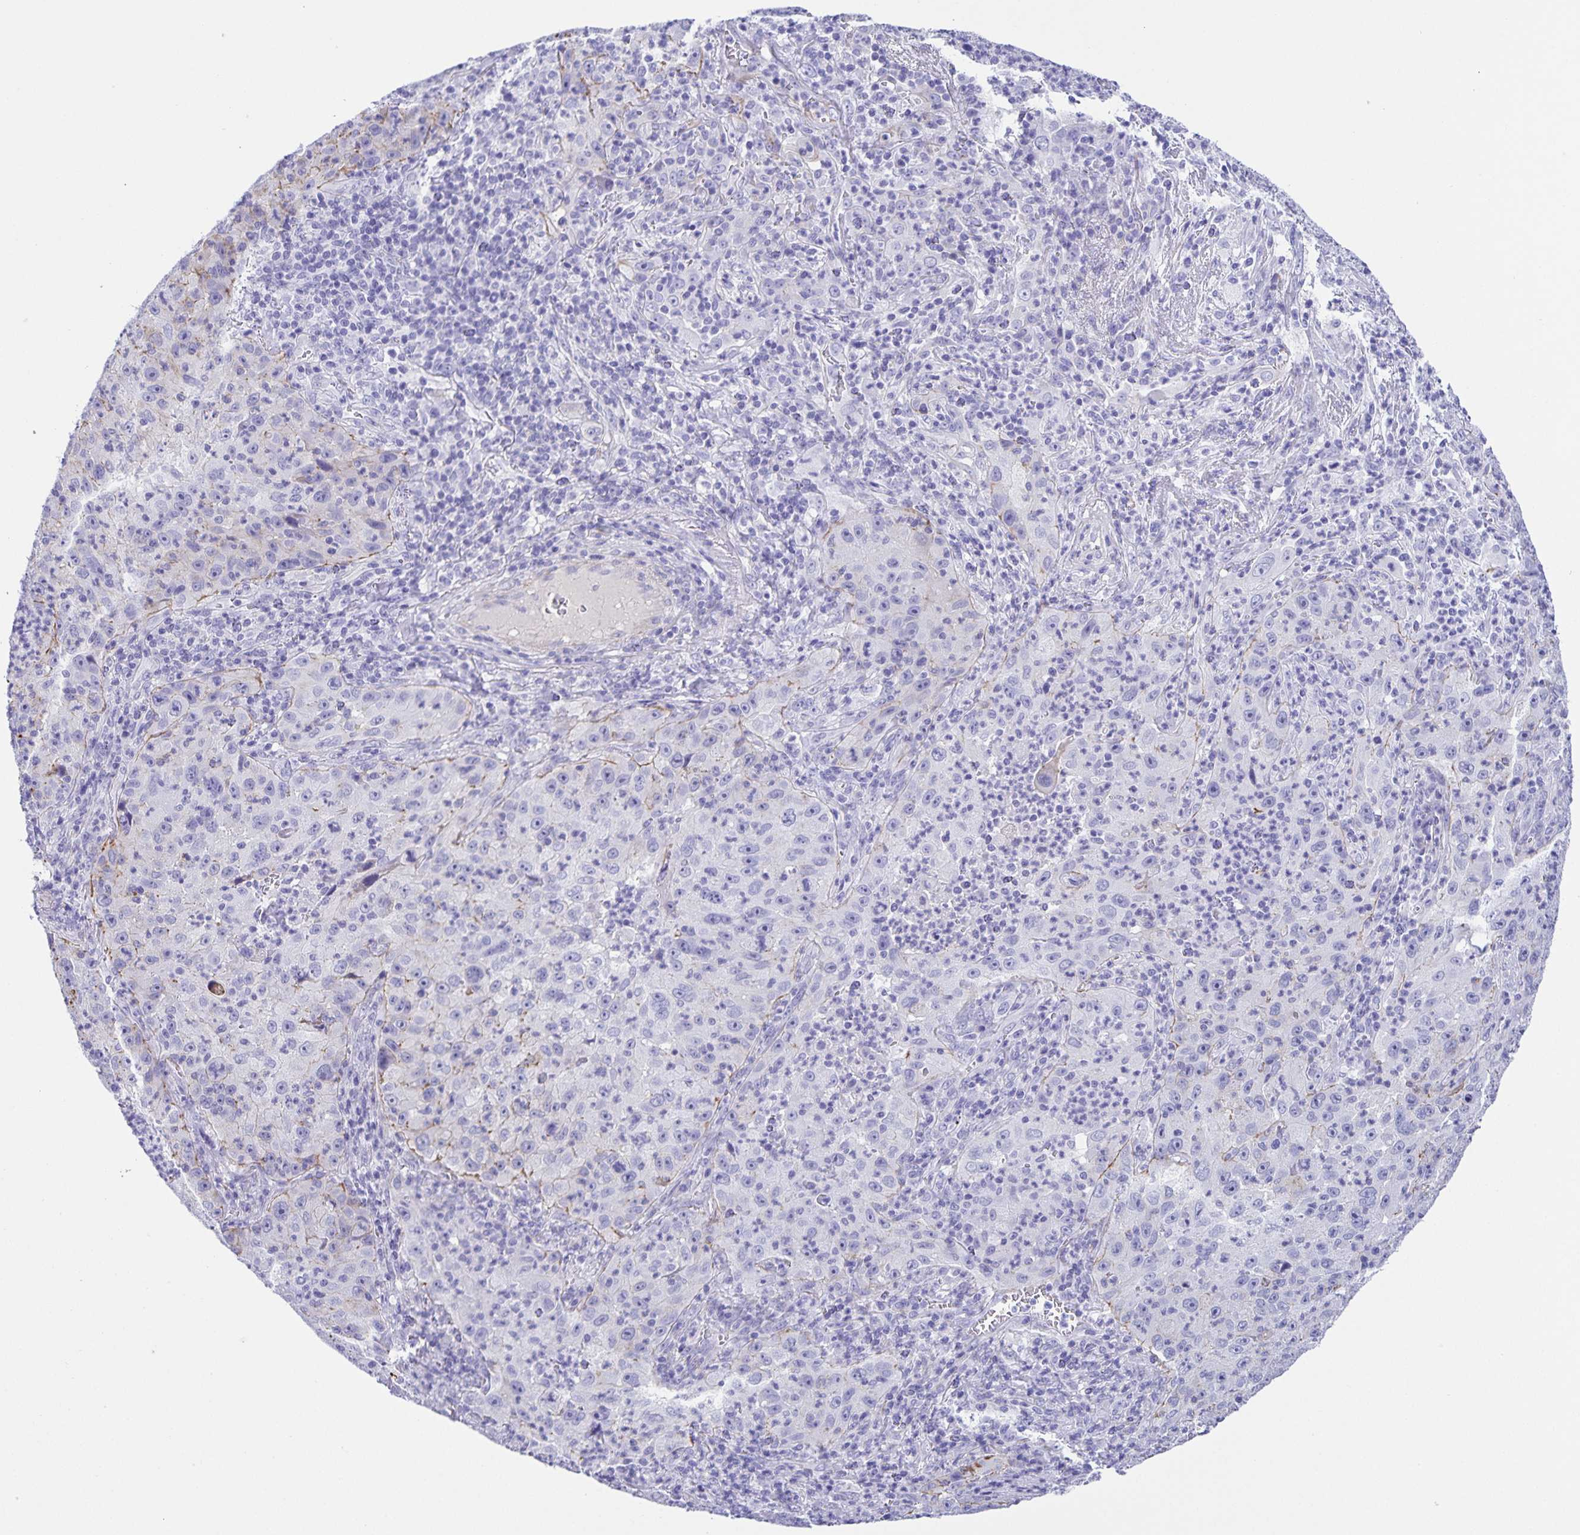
{"staining": {"intensity": "negative", "quantity": "none", "location": "none"}, "tissue": "lung cancer", "cell_type": "Tumor cells", "image_type": "cancer", "snomed": [{"axis": "morphology", "description": "Squamous cell carcinoma, NOS"}, {"axis": "topography", "description": "Lung"}], "caption": "The histopathology image demonstrates no staining of tumor cells in lung cancer.", "gene": "UBQLN3", "patient": {"sex": "male", "age": 71}}